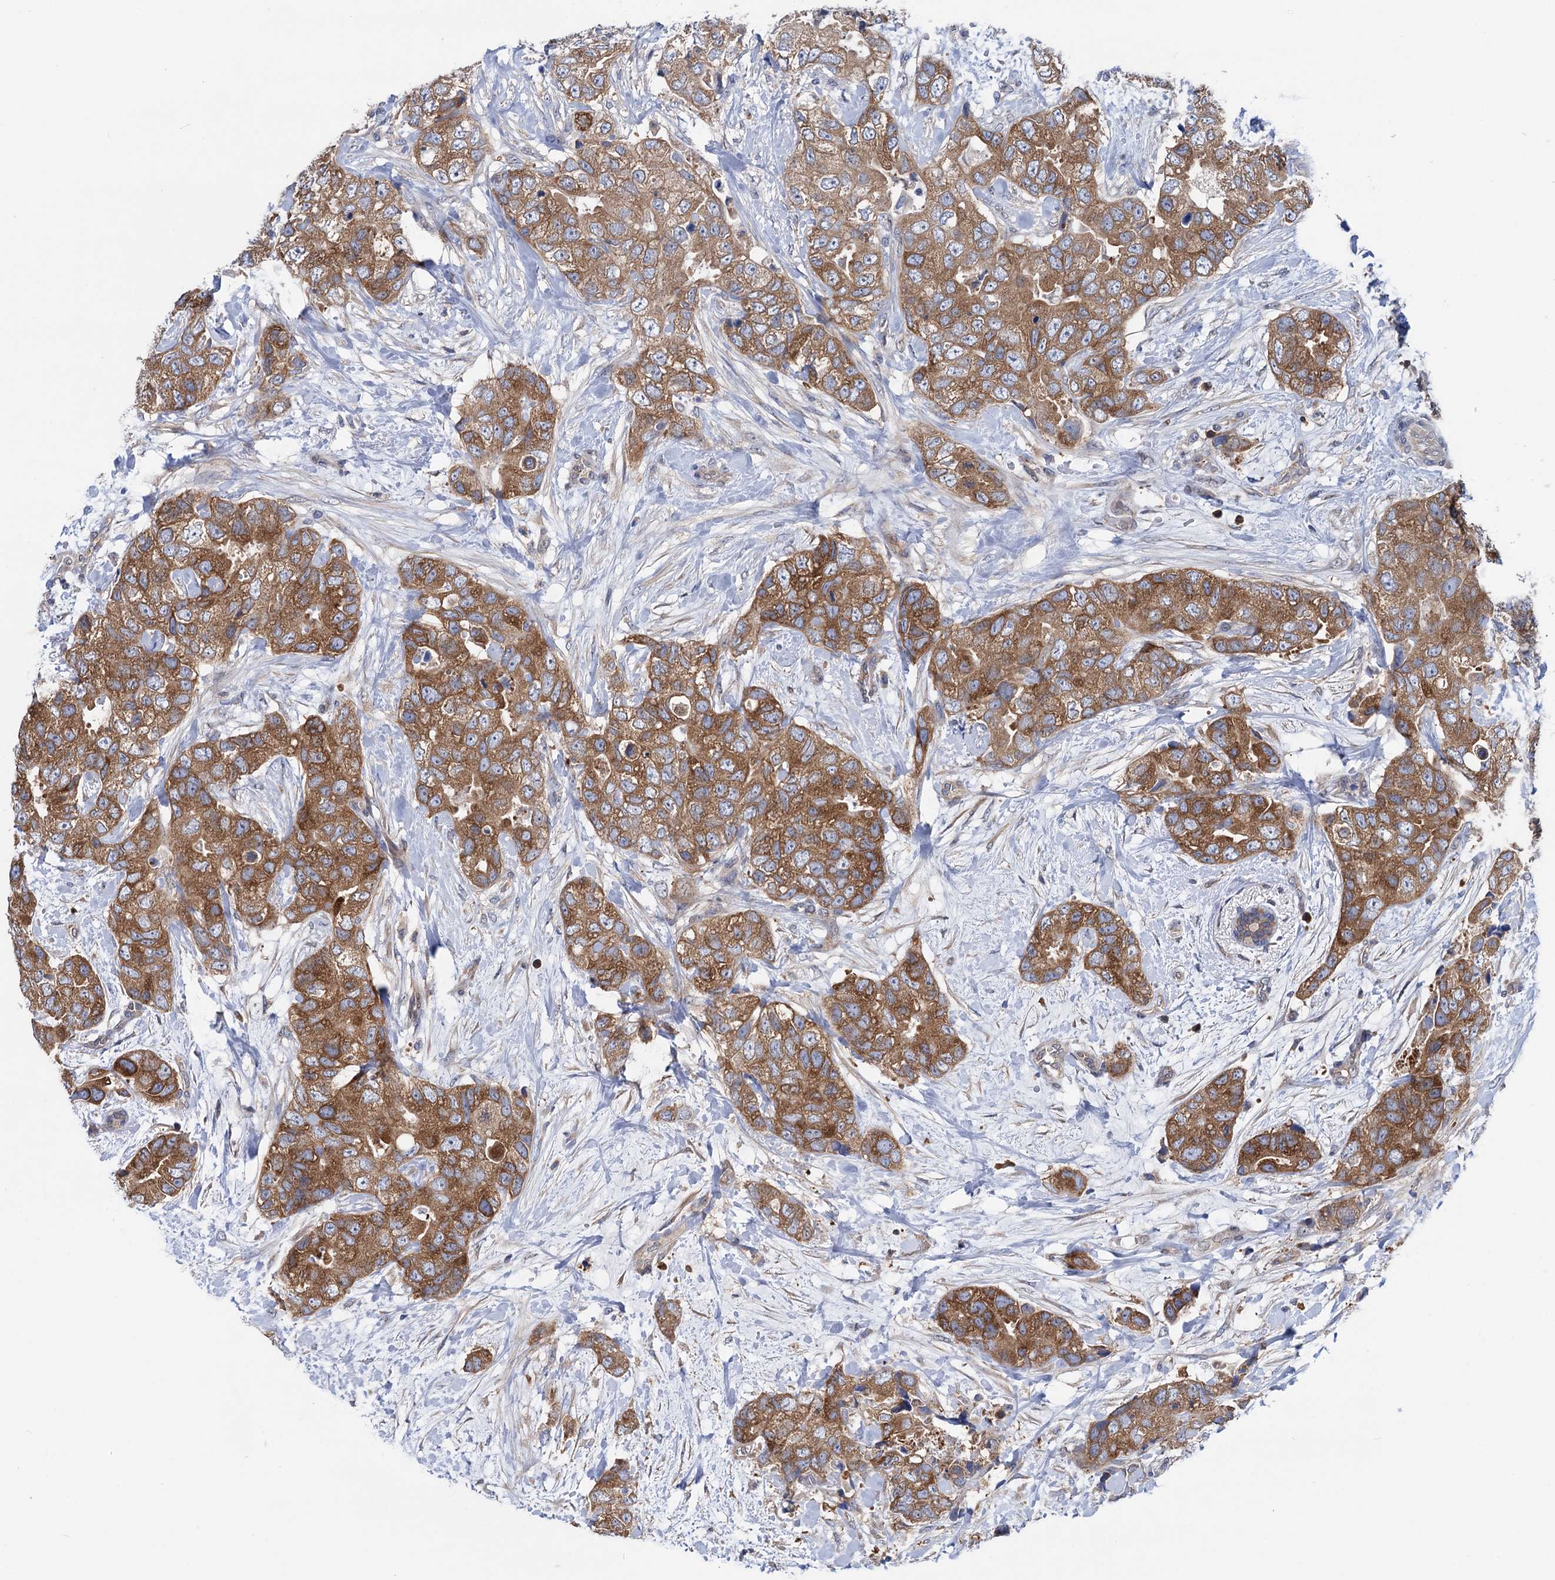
{"staining": {"intensity": "moderate", "quantity": ">75%", "location": "cytoplasmic/membranous"}, "tissue": "breast cancer", "cell_type": "Tumor cells", "image_type": "cancer", "snomed": [{"axis": "morphology", "description": "Duct carcinoma"}, {"axis": "topography", "description": "Breast"}], "caption": "About >75% of tumor cells in breast cancer (invasive ductal carcinoma) exhibit moderate cytoplasmic/membranous protein positivity as visualized by brown immunohistochemical staining.", "gene": "ZNRD2", "patient": {"sex": "female", "age": 62}}